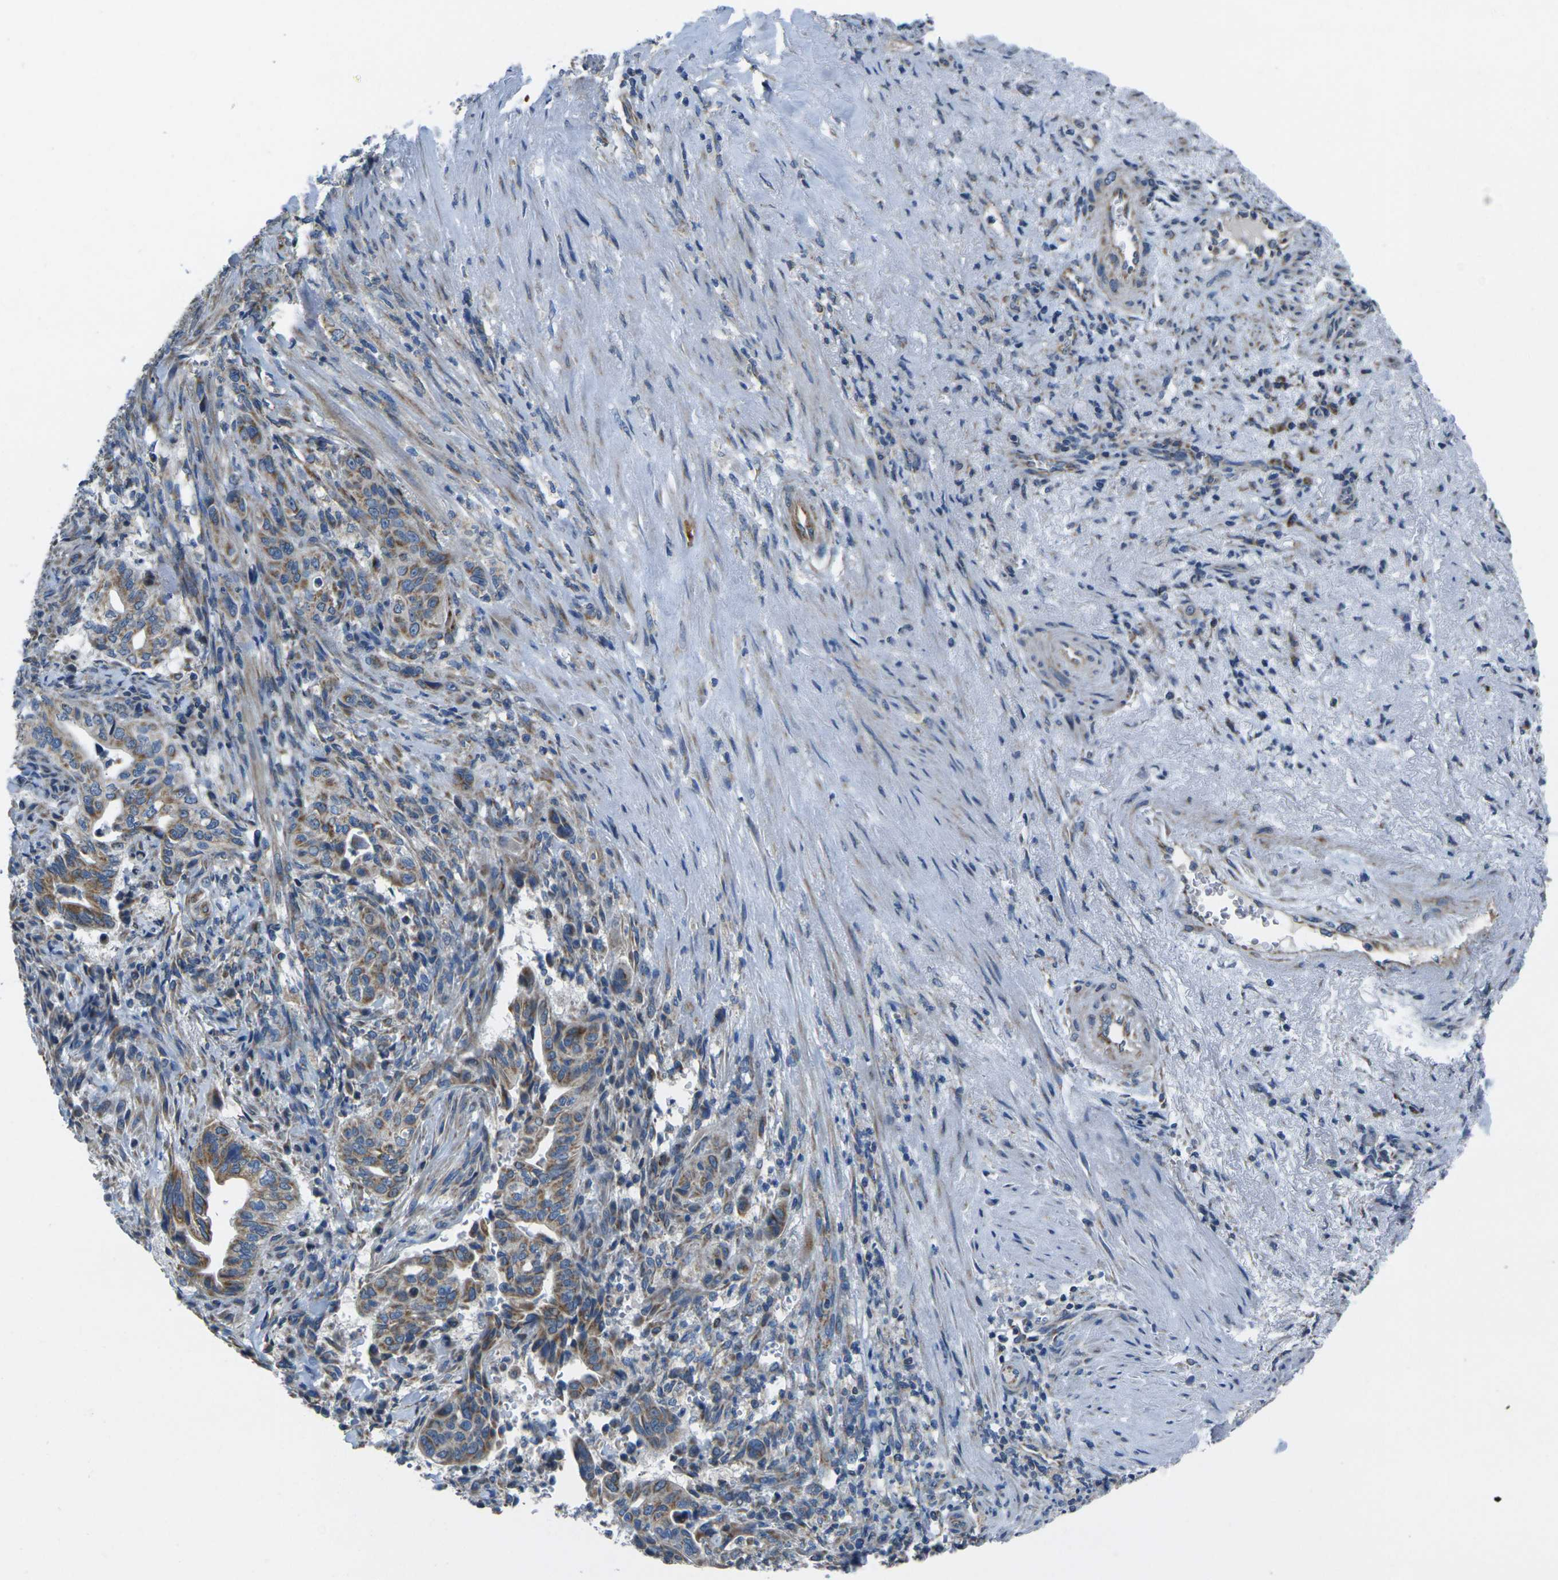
{"staining": {"intensity": "moderate", "quantity": ">75%", "location": "cytoplasmic/membranous"}, "tissue": "liver cancer", "cell_type": "Tumor cells", "image_type": "cancer", "snomed": [{"axis": "morphology", "description": "Cholangiocarcinoma"}, {"axis": "topography", "description": "Liver"}], "caption": "Immunohistochemical staining of cholangiocarcinoma (liver) displays medium levels of moderate cytoplasmic/membranous protein staining in approximately >75% of tumor cells.", "gene": "TMEM120B", "patient": {"sex": "female", "age": 67}}